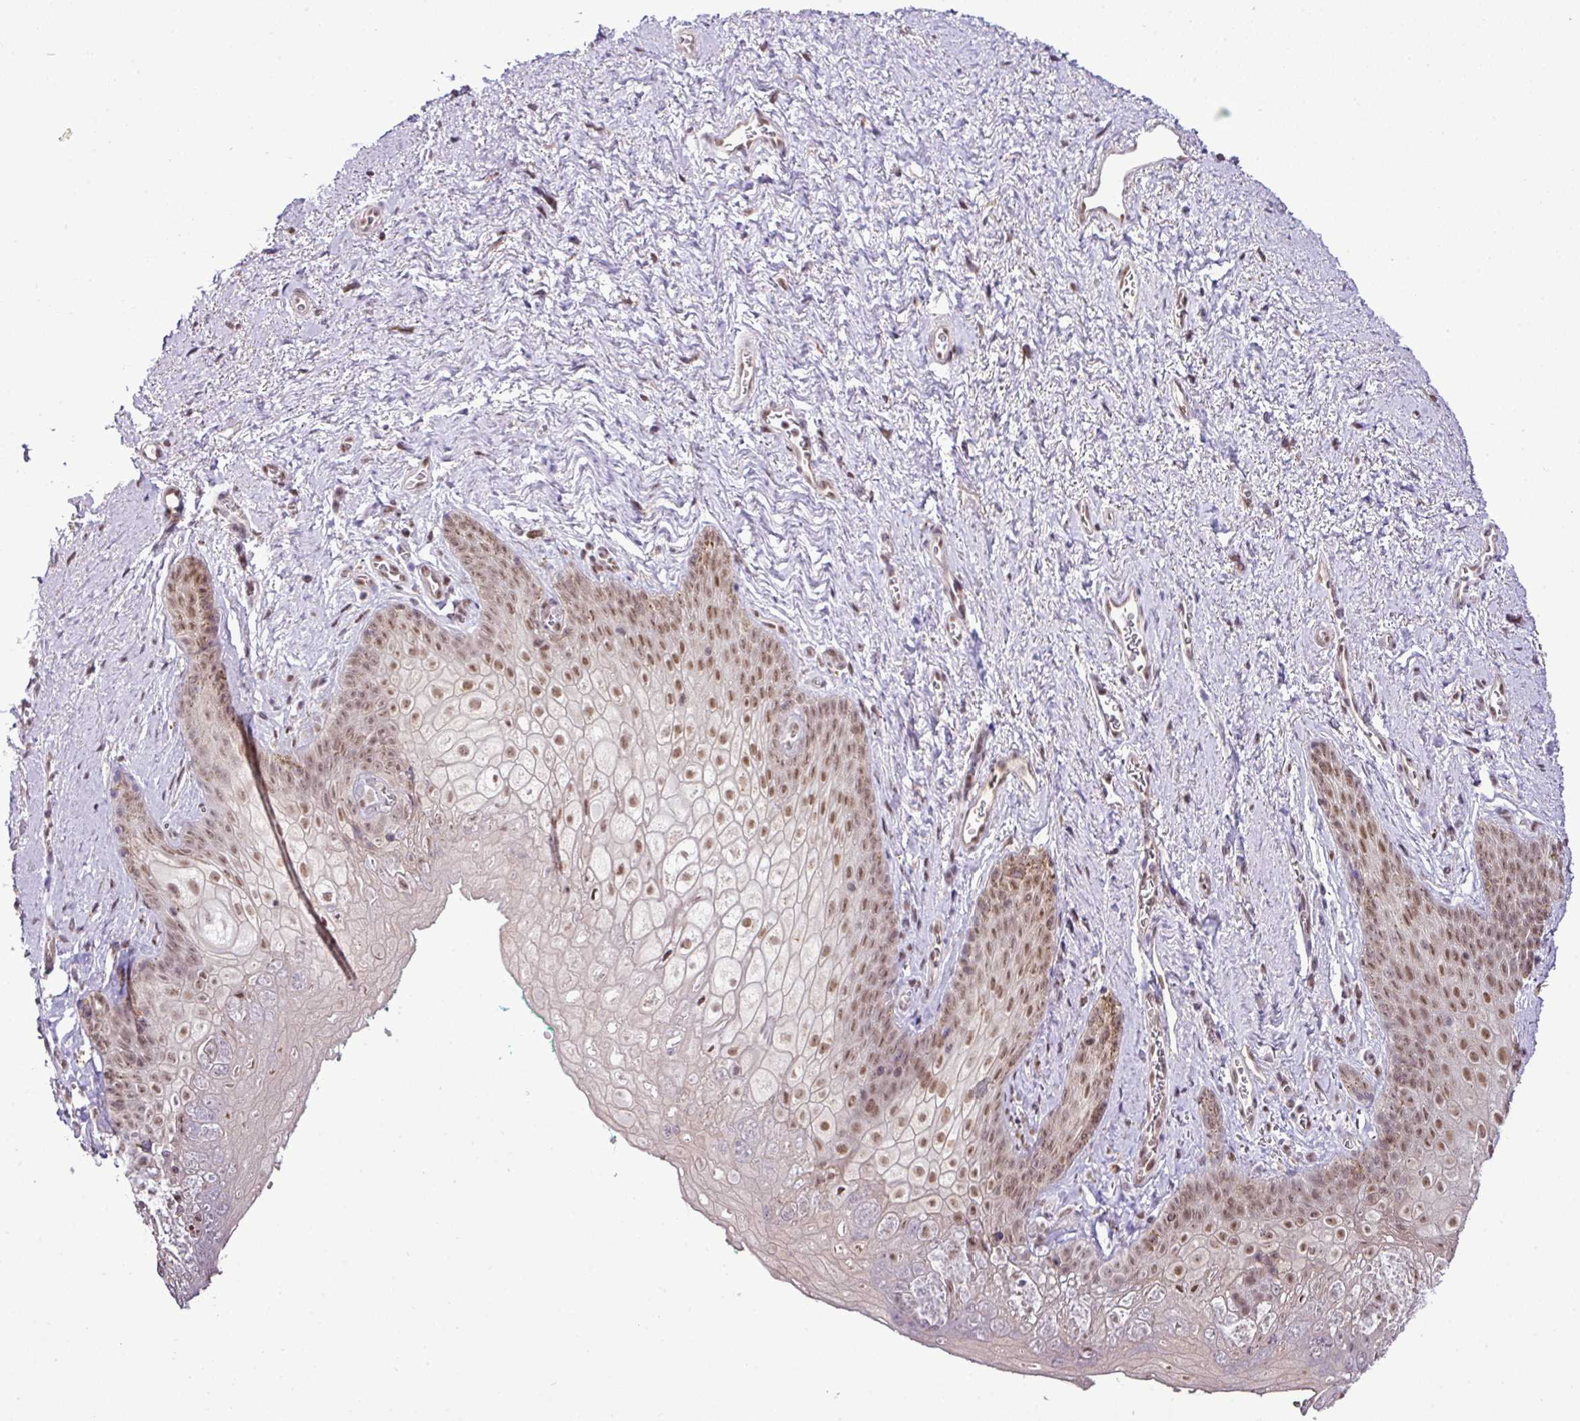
{"staining": {"intensity": "strong", "quantity": ">75%", "location": "nuclear"}, "tissue": "vagina", "cell_type": "Squamous epithelial cells", "image_type": "normal", "snomed": [{"axis": "morphology", "description": "Normal tissue, NOS"}, {"axis": "topography", "description": "Vulva"}, {"axis": "topography", "description": "Vagina"}, {"axis": "topography", "description": "Peripheral nerve tissue"}], "caption": "Immunohistochemical staining of unremarkable vagina reveals >75% levels of strong nuclear protein staining in approximately >75% of squamous epithelial cells. (DAB IHC, brown staining for protein, blue staining for nuclei).", "gene": "PGAP4", "patient": {"sex": "female", "age": 66}}